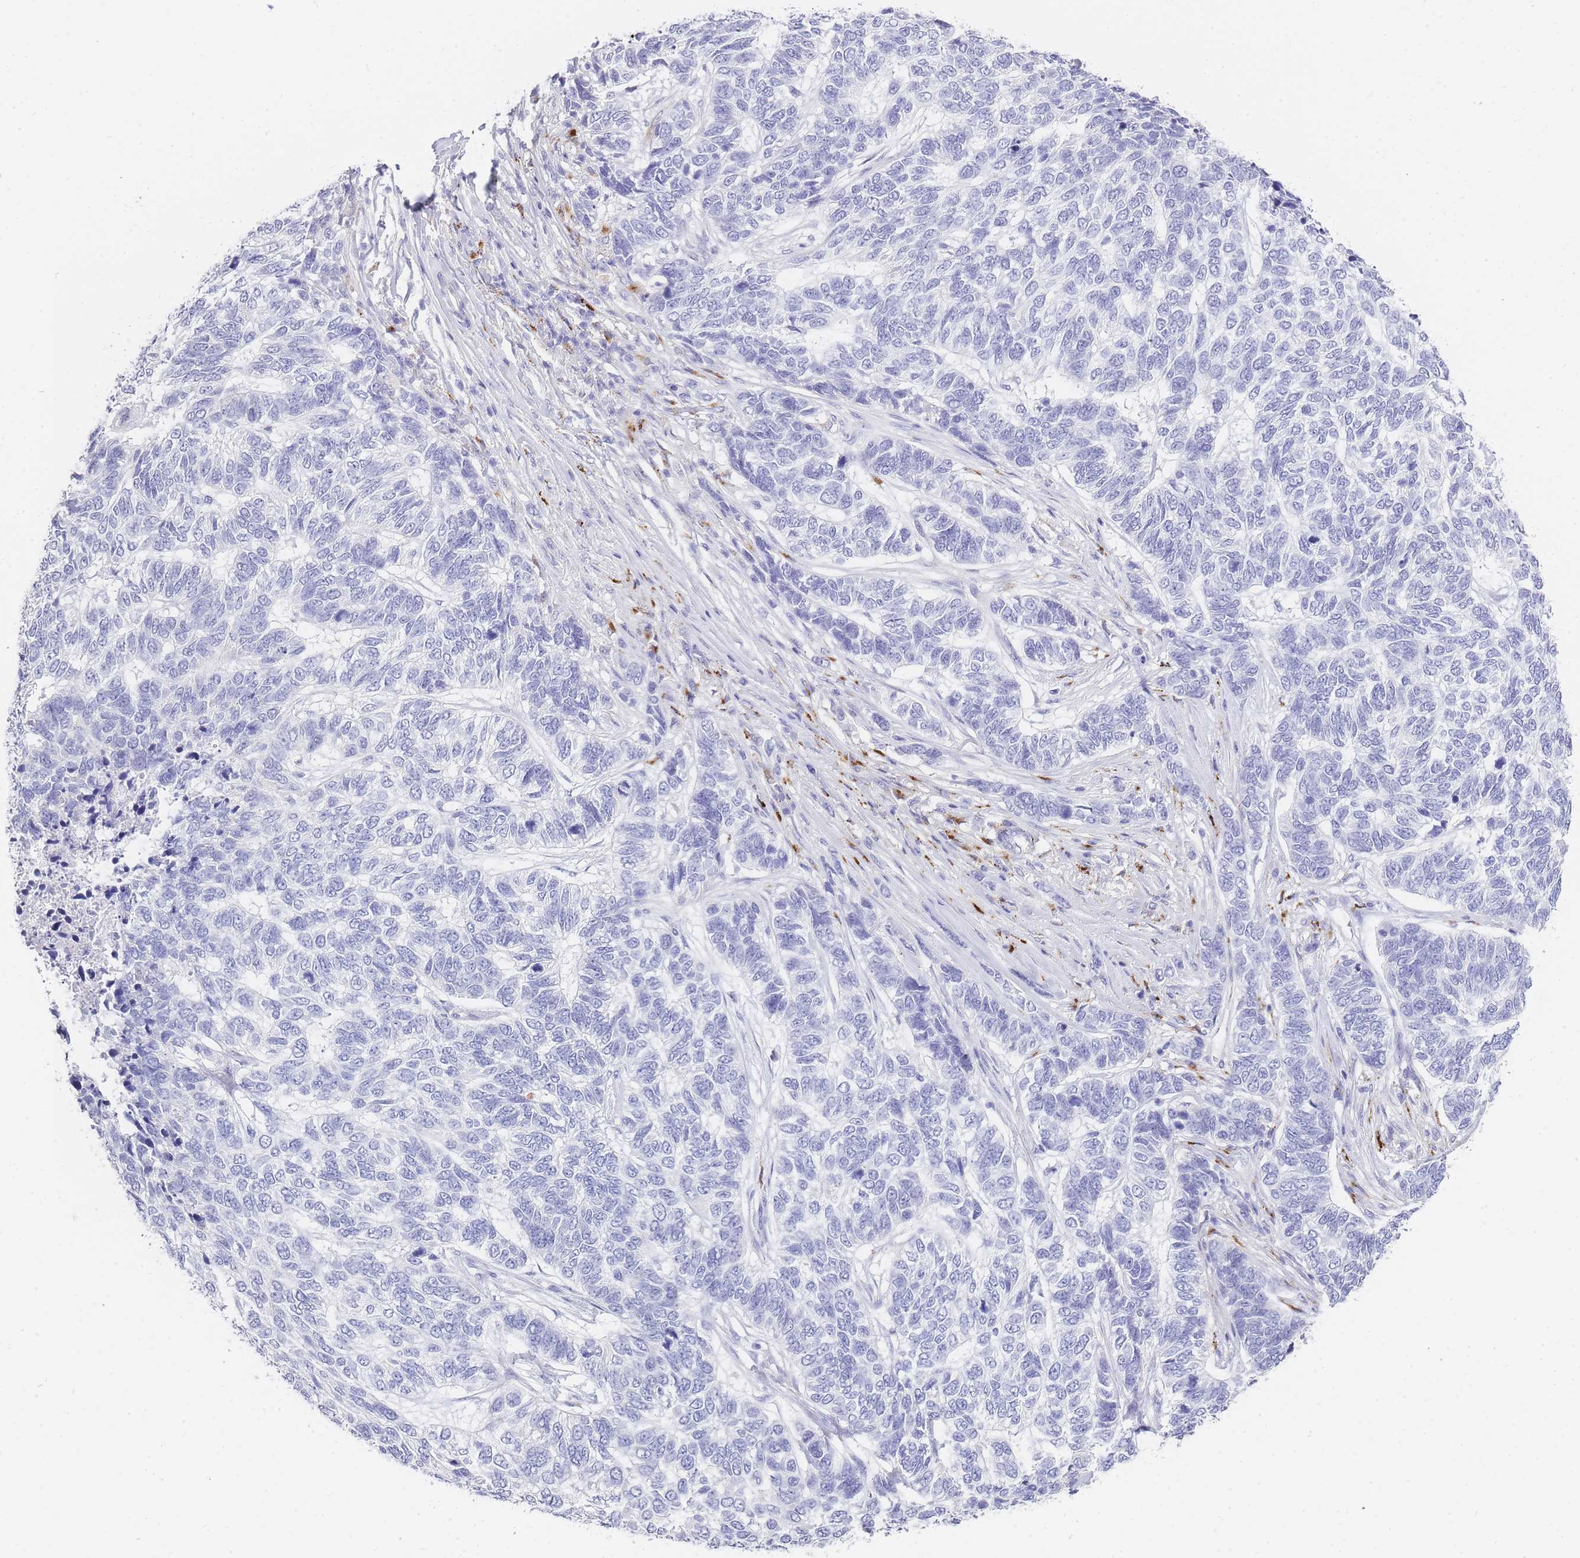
{"staining": {"intensity": "negative", "quantity": "none", "location": "none"}, "tissue": "skin cancer", "cell_type": "Tumor cells", "image_type": "cancer", "snomed": [{"axis": "morphology", "description": "Basal cell carcinoma"}, {"axis": "topography", "description": "Skin"}], "caption": "IHC micrograph of skin cancer (basal cell carcinoma) stained for a protein (brown), which shows no positivity in tumor cells.", "gene": "RHO", "patient": {"sex": "female", "age": 65}}